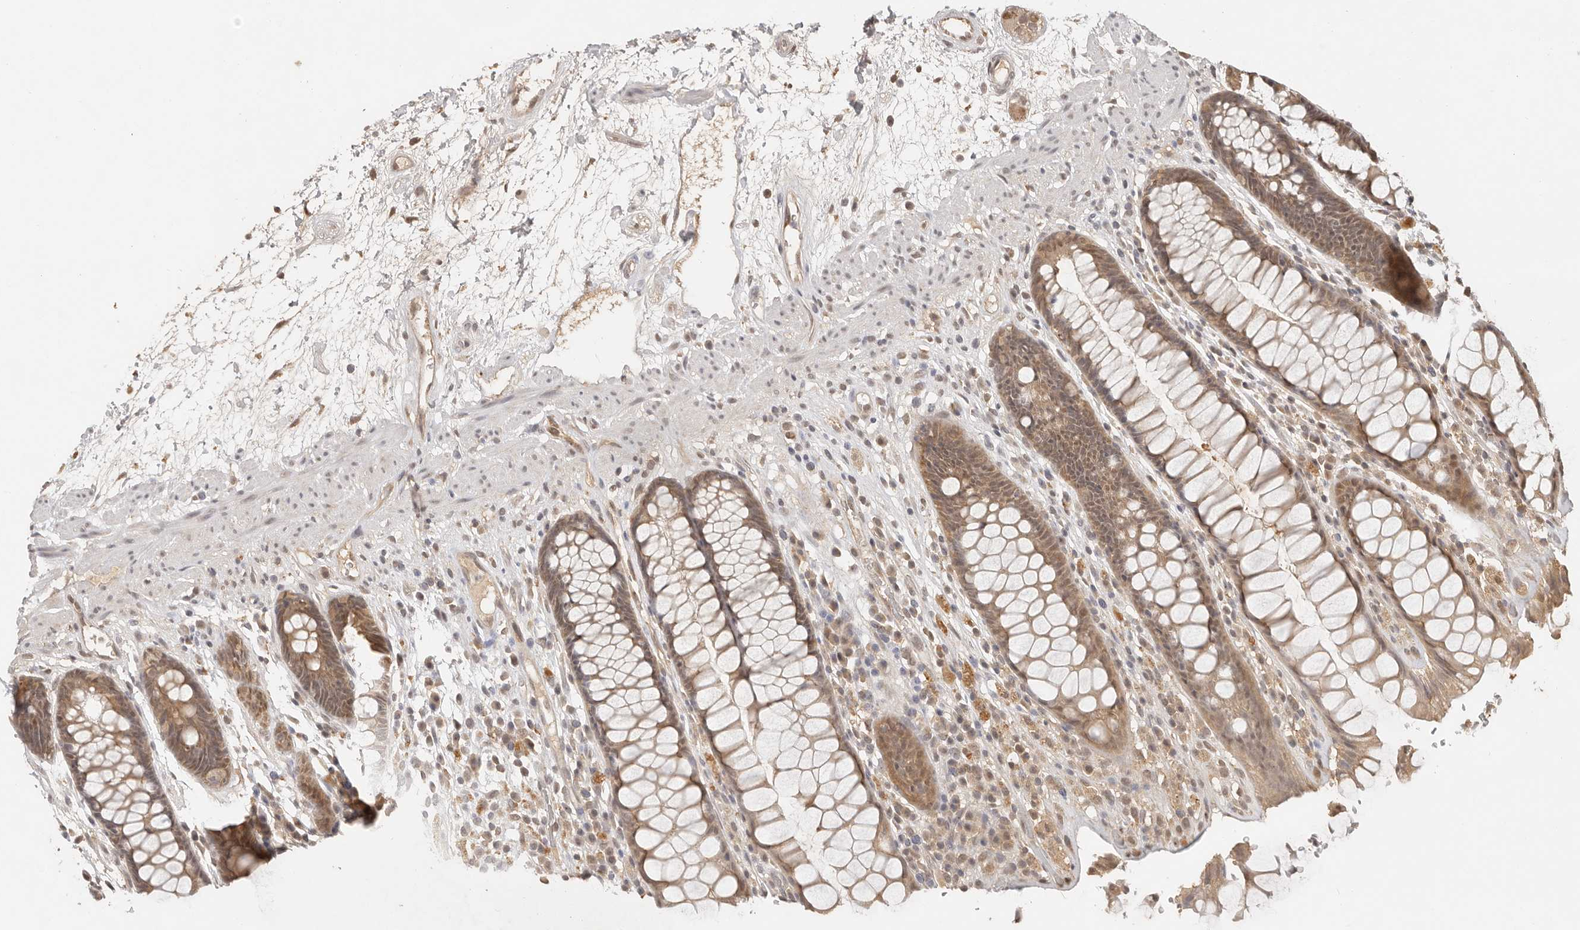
{"staining": {"intensity": "moderate", "quantity": ">75%", "location": "cytoplasmic/membranous"}, "tissue": "rectum", "cell_type": "Glandular cells", "image_type": "normal", "snomed": [{"axis": "morphology", "description": "Normal tissue, NOS"}, {"axis": "topography", "description": "Rectum"}], "caption": "Glandular cells reveal medium levels of moderate cytoplasmic/membranous expression in about >75% of cells in normal human rectum.", "gene": "PSMA5", "patient": {"sex": "male", "age": 64}}